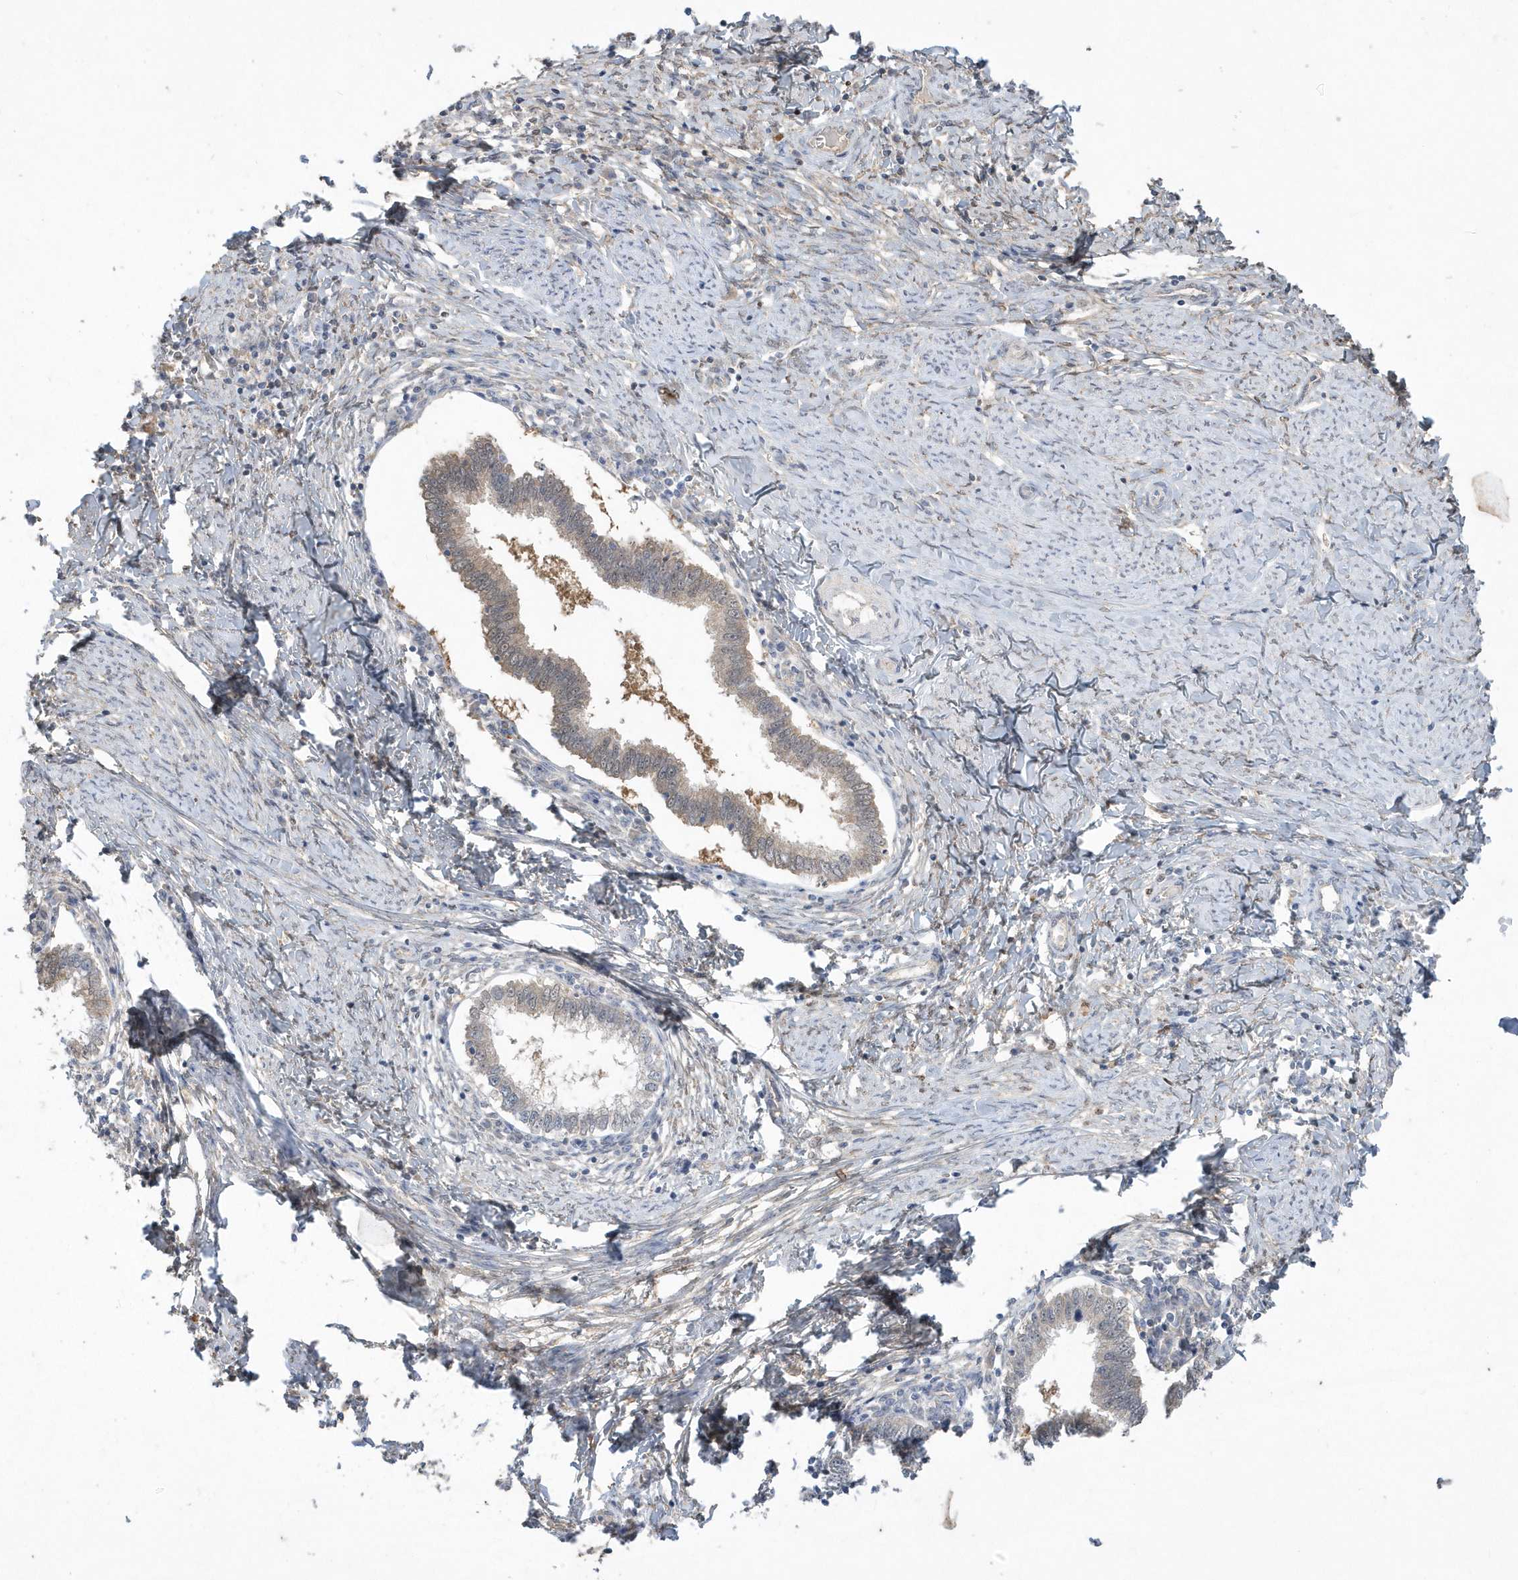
{"staining": {"intensity": "weak", "quantity": "25%-75%", "location": "cytoplasmic/membranous"}, "tissue": "cervical cancer", "cell_type": "Tumor cells", "image_type": "cancer", "snomed": [{"axis": "morphology", "description": "Adenocarcinoma, NOS"}, {"axis": "topography", "description": "Cervix"}], "caption": "Immunohistochemical staining of adenocarcinoma (cervical) exhibits weak cytoplasmic/membranous protein positivity in about 25%-75% of tumor cells.", "gene": "AKR7A2", "patient": {"sex": "female", "age": 36}}